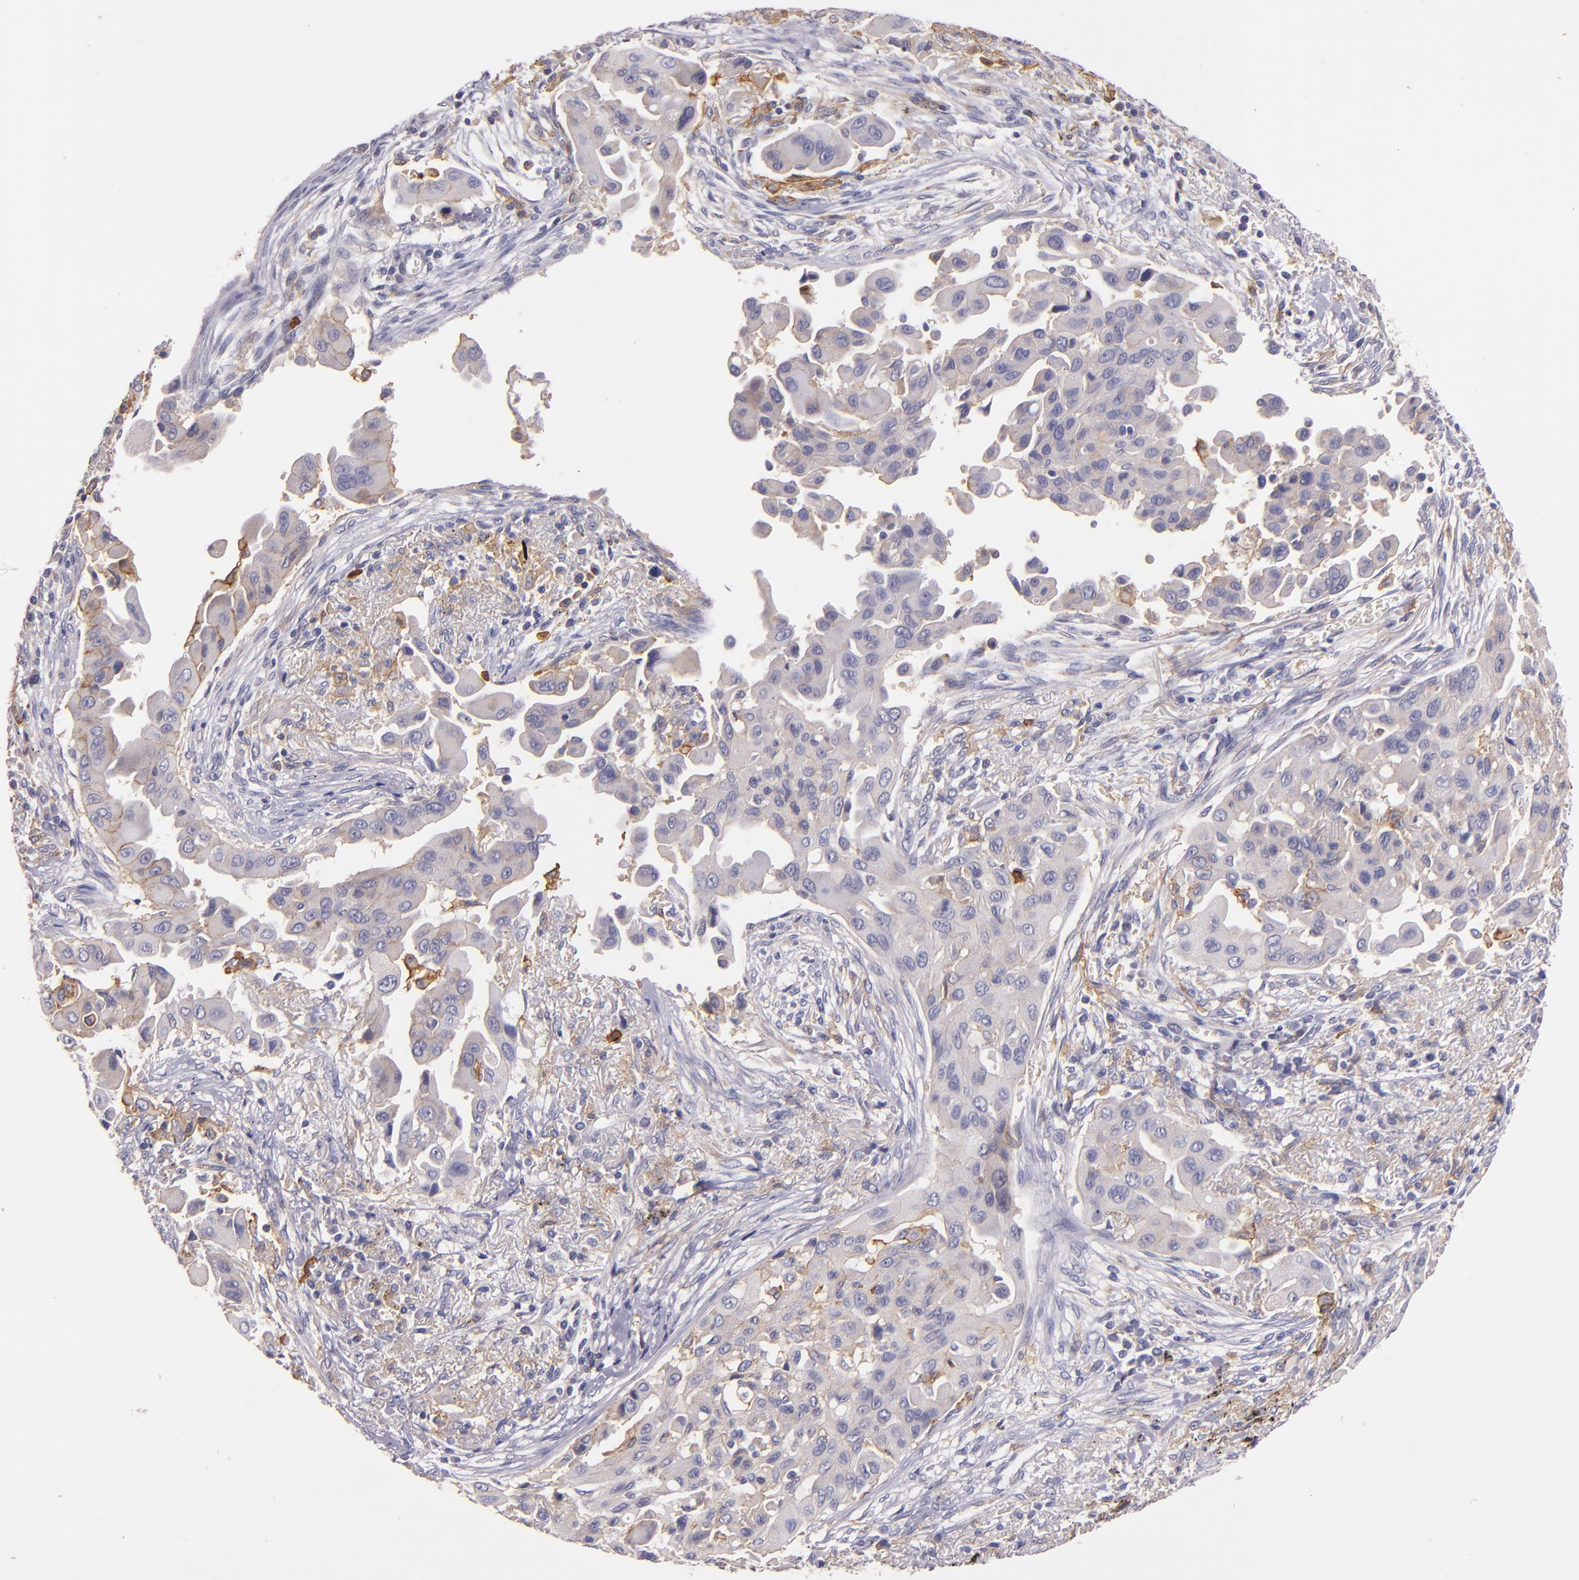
{"staining": {"intensity": "weak", "quantity": "<25%", "location": "cytoplasmic/membranous"}, "tissue": "lung cancer", "cell_type": "Tumor cells", "image_type": "cancer", "snomed": [{"axis": "morphology", "description": "Adenocarcinoma, NOS"}, {"axis": "topography", "description": "Lung"}], "caption": "This is an immunohistochemistry micrograph of lung adenocarcinoma. There is no positivity in tumor cells.", "gene": "C5AR1", "patient": {"sex": "male", "age": 68}}